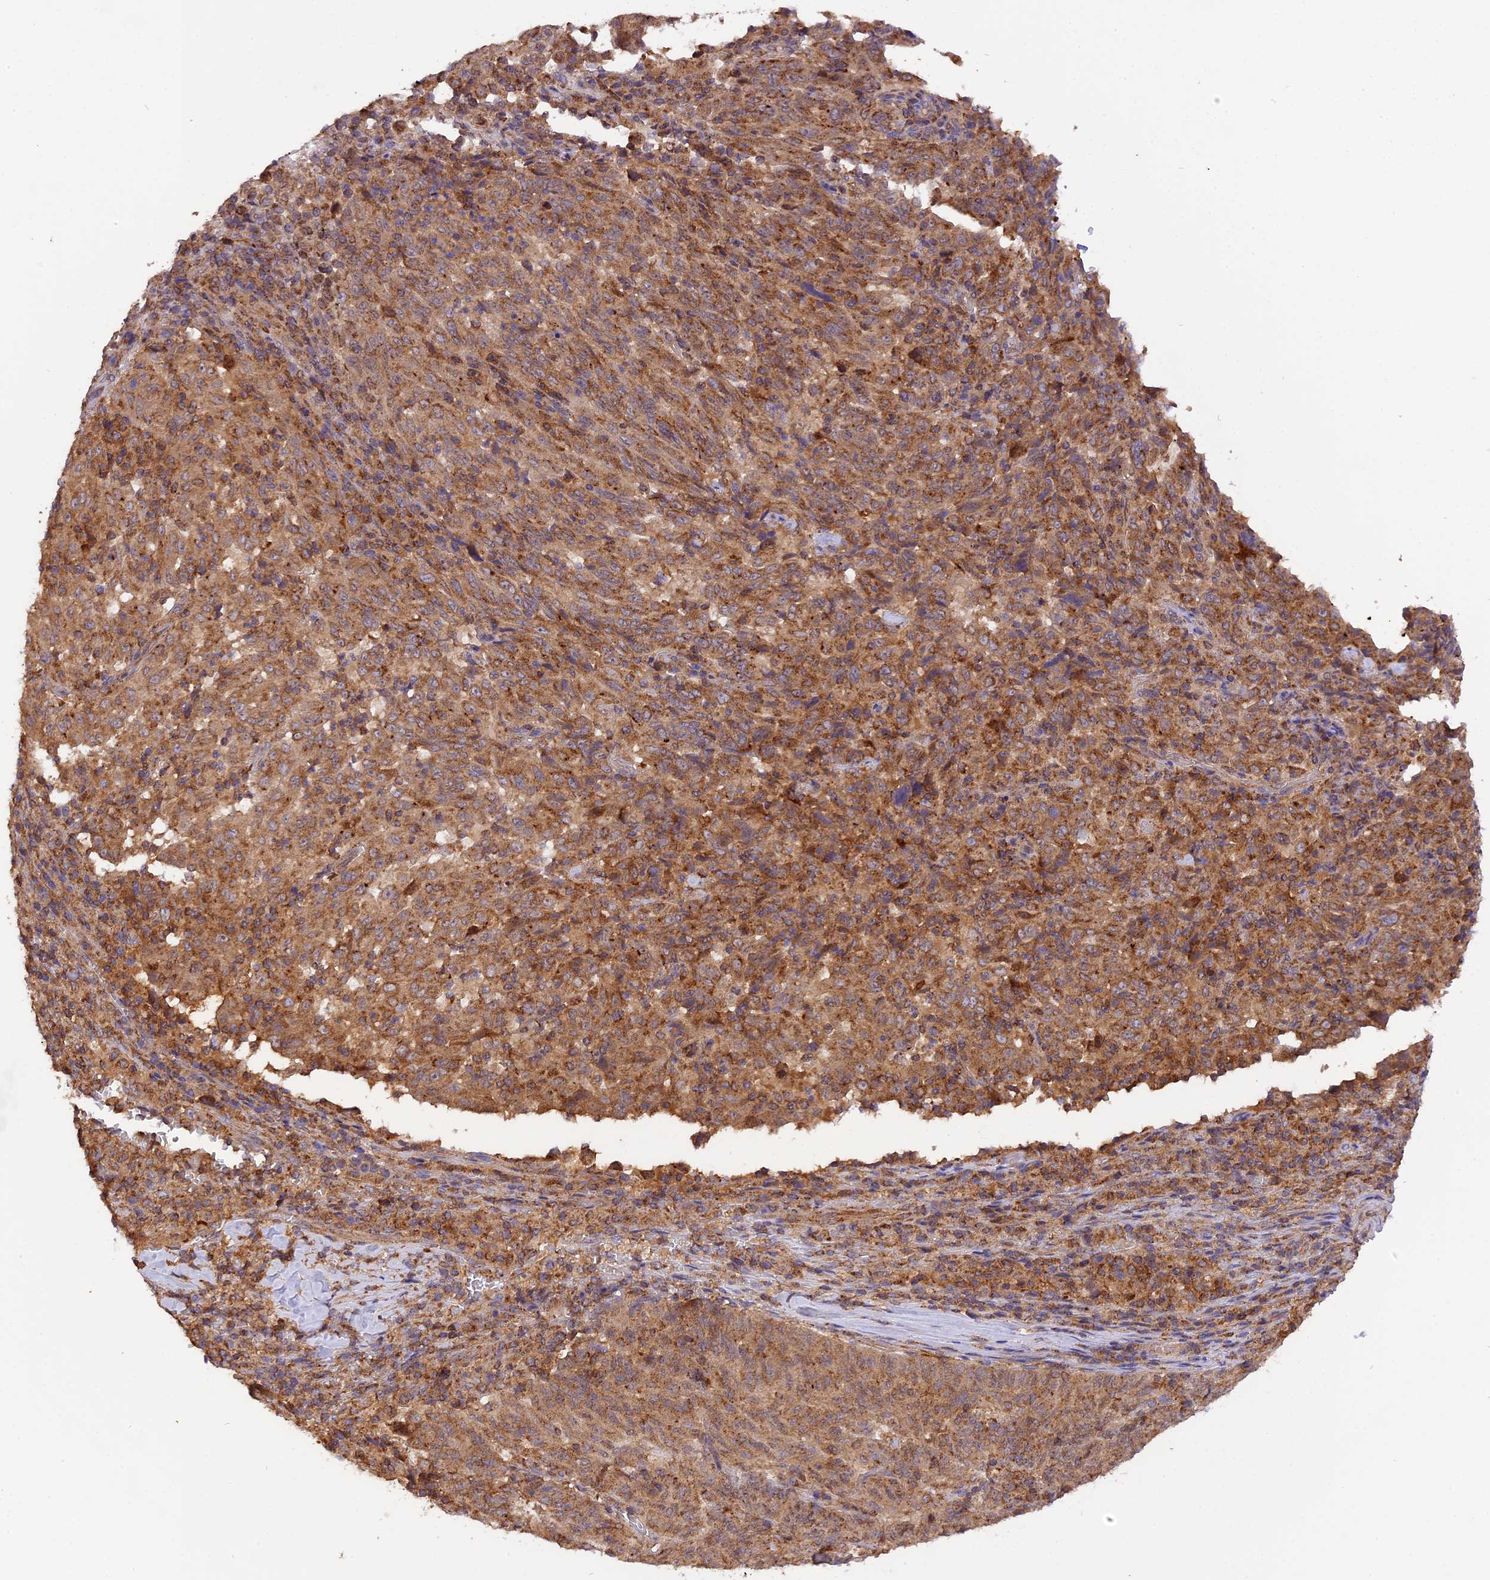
{"staining": {"intensity": "moderate", "quantity": ">75%", "location": "cytoplasmic/membranous"}, "tissue": "pancreatic cancer", "cell_type": "Tumor cells", "image_type": "cancer", "snomed": [{"axis": "morphology", "description": "Adenocarcinoma, NOS"}, {"axis": "topography", "description": "Pancreas"}], "caption": "Immunohistochemistry (IHC) micrograph of neoplastic tissue: human pancreatic cancer (adenocarcinoma) stained using immunohistochemistry exhibits medium levels of moderate protein expression localized specifically in the cytoplasmic/membranous of tumor cells, appearing as a cytoplasmic/membranous brown color.", "gene": "PEX3", "patient": {"sex": "male", "age": 63}}